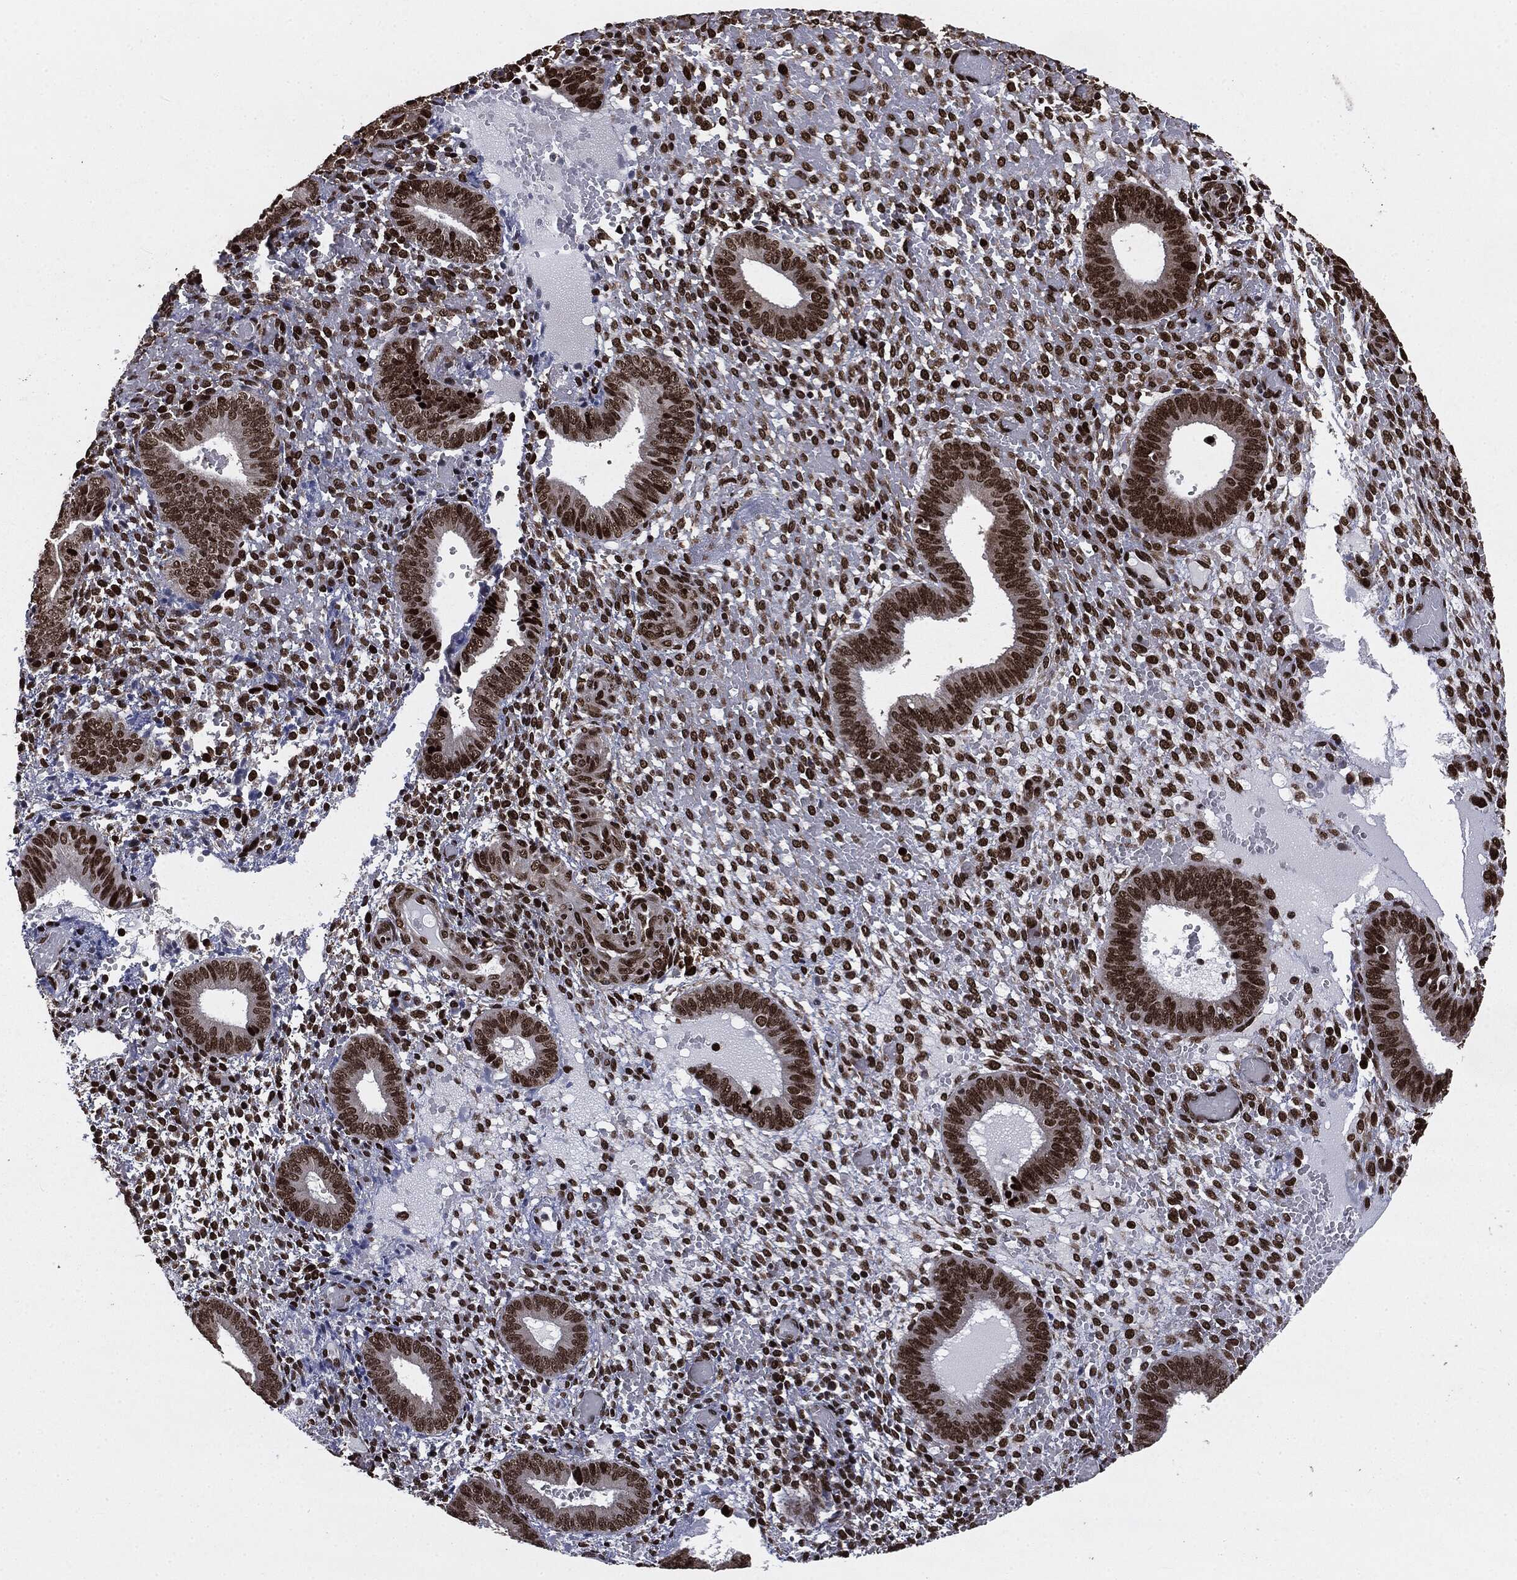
{"staining": {"intensity": "strong", "quantity": ">75%", "location": "nuclear"}, "tissue": "endometrium", "cell_type": "Cells in endometrial stroma", "image_type": "normal", "snomed": [{"axis": "morphology", "description": "Normal tissue, NOS"}, {"axis": "topography", "description": "Endometrium"}], "caption": "Immunohistochemistry histopathology image of benign human endometrium stained for a protein (brown), which shows high levels of strong nuclear expression in approximately >75% of cells in endometrial stroma.", "gene": "DVL2", "patient": {"sex": "female", "age": 42}}